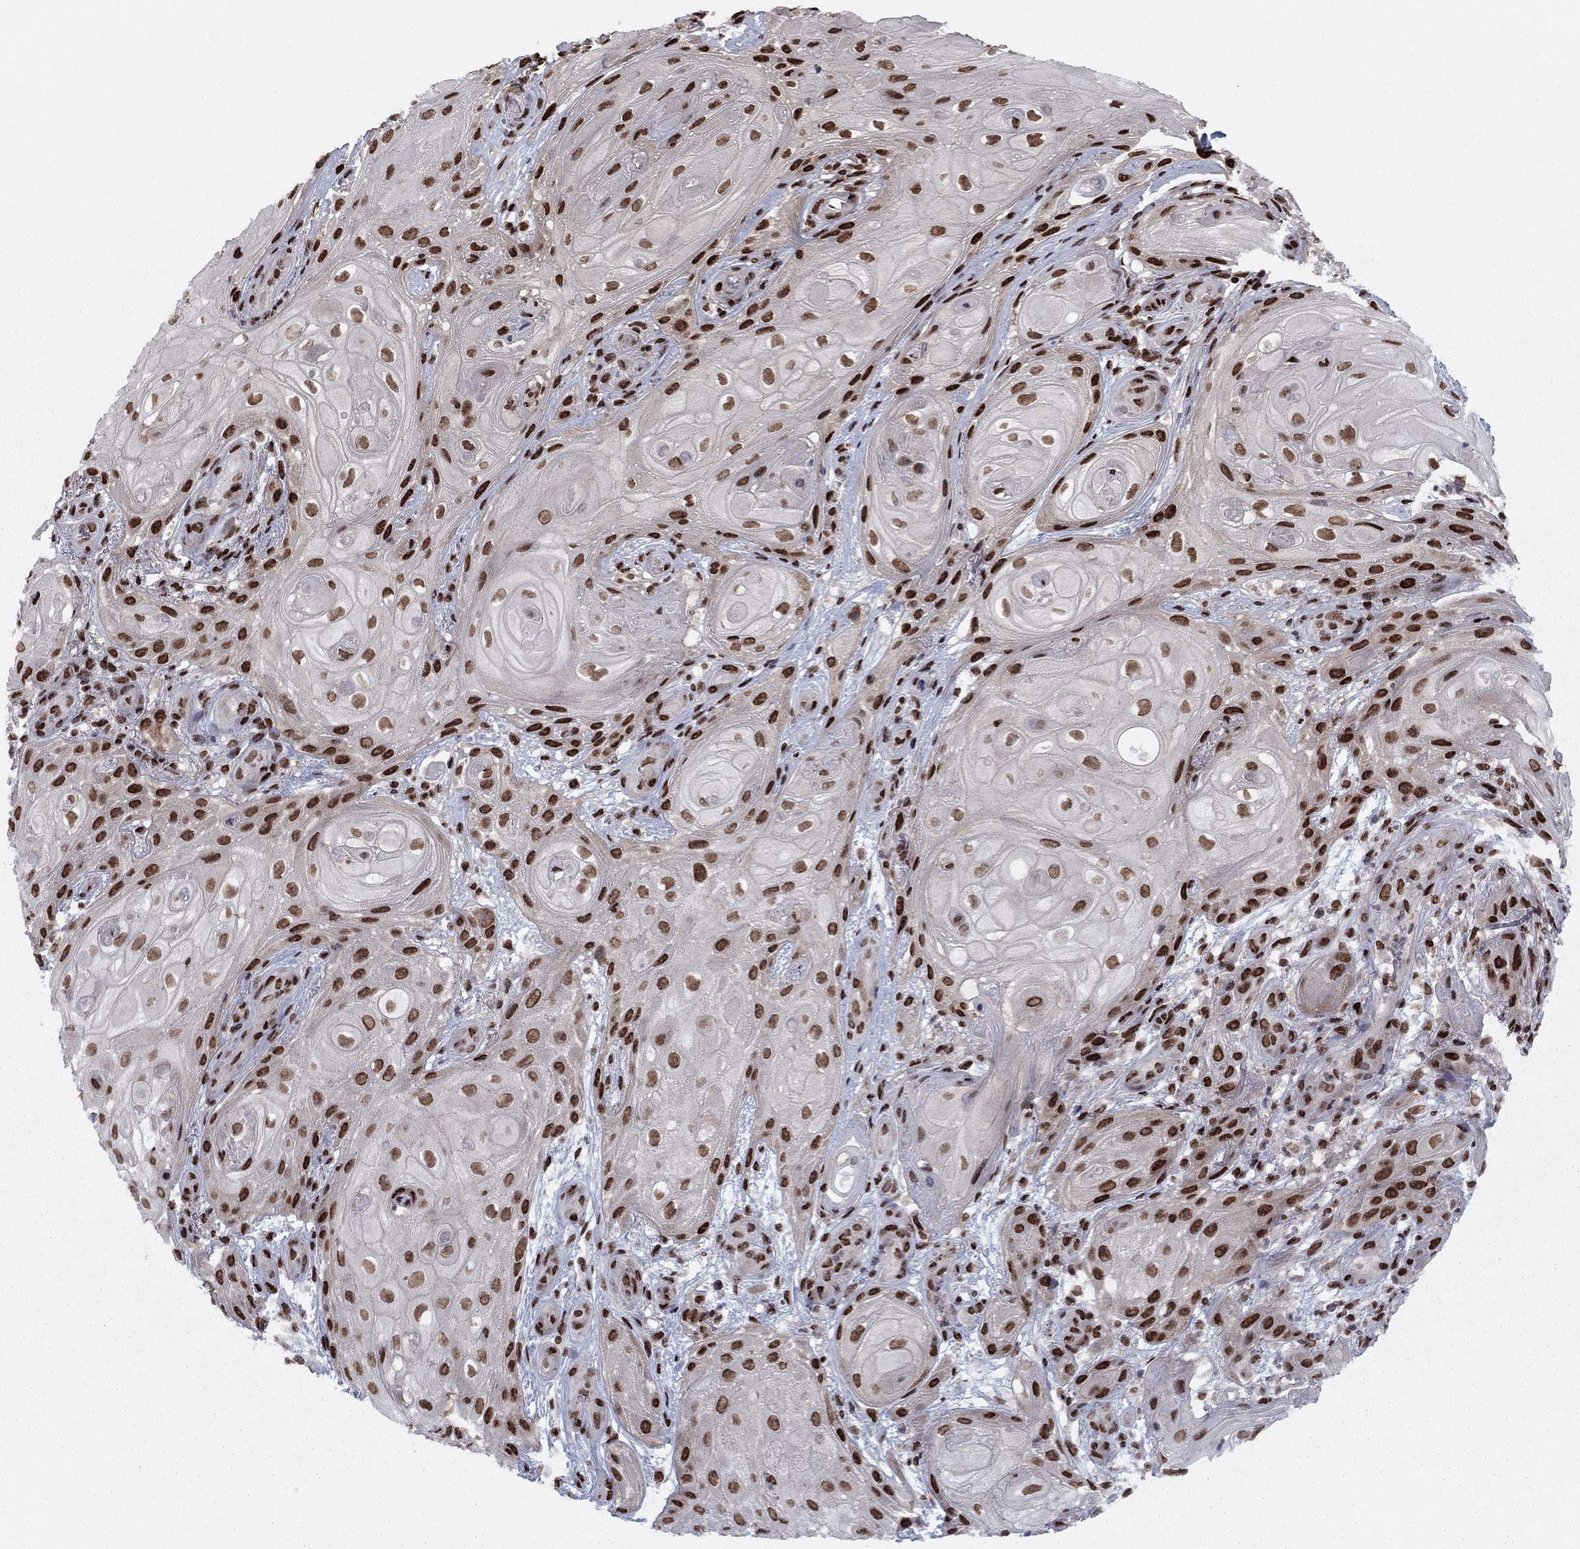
{"staining": {"intensity": "strong", "quantity": "25%-75%", "location": "nuclear"}, "tissue": "skin cancer", "cell_type": "Tumor cells", "image_type": "cancer", "snomed": [{"axis": "morphology", "description": "Squamous cell carcinoma, NOS"}, {"axis": "topography", "description": "Skin"}], "caption": "Protein analysis of squamous cell carcinoma (skin) tissue displays strong nuclear positivity in approximately 25%-75% of tumor cells.", "gene": "USP54", "patient": {"sex": "male", "age": 62}}